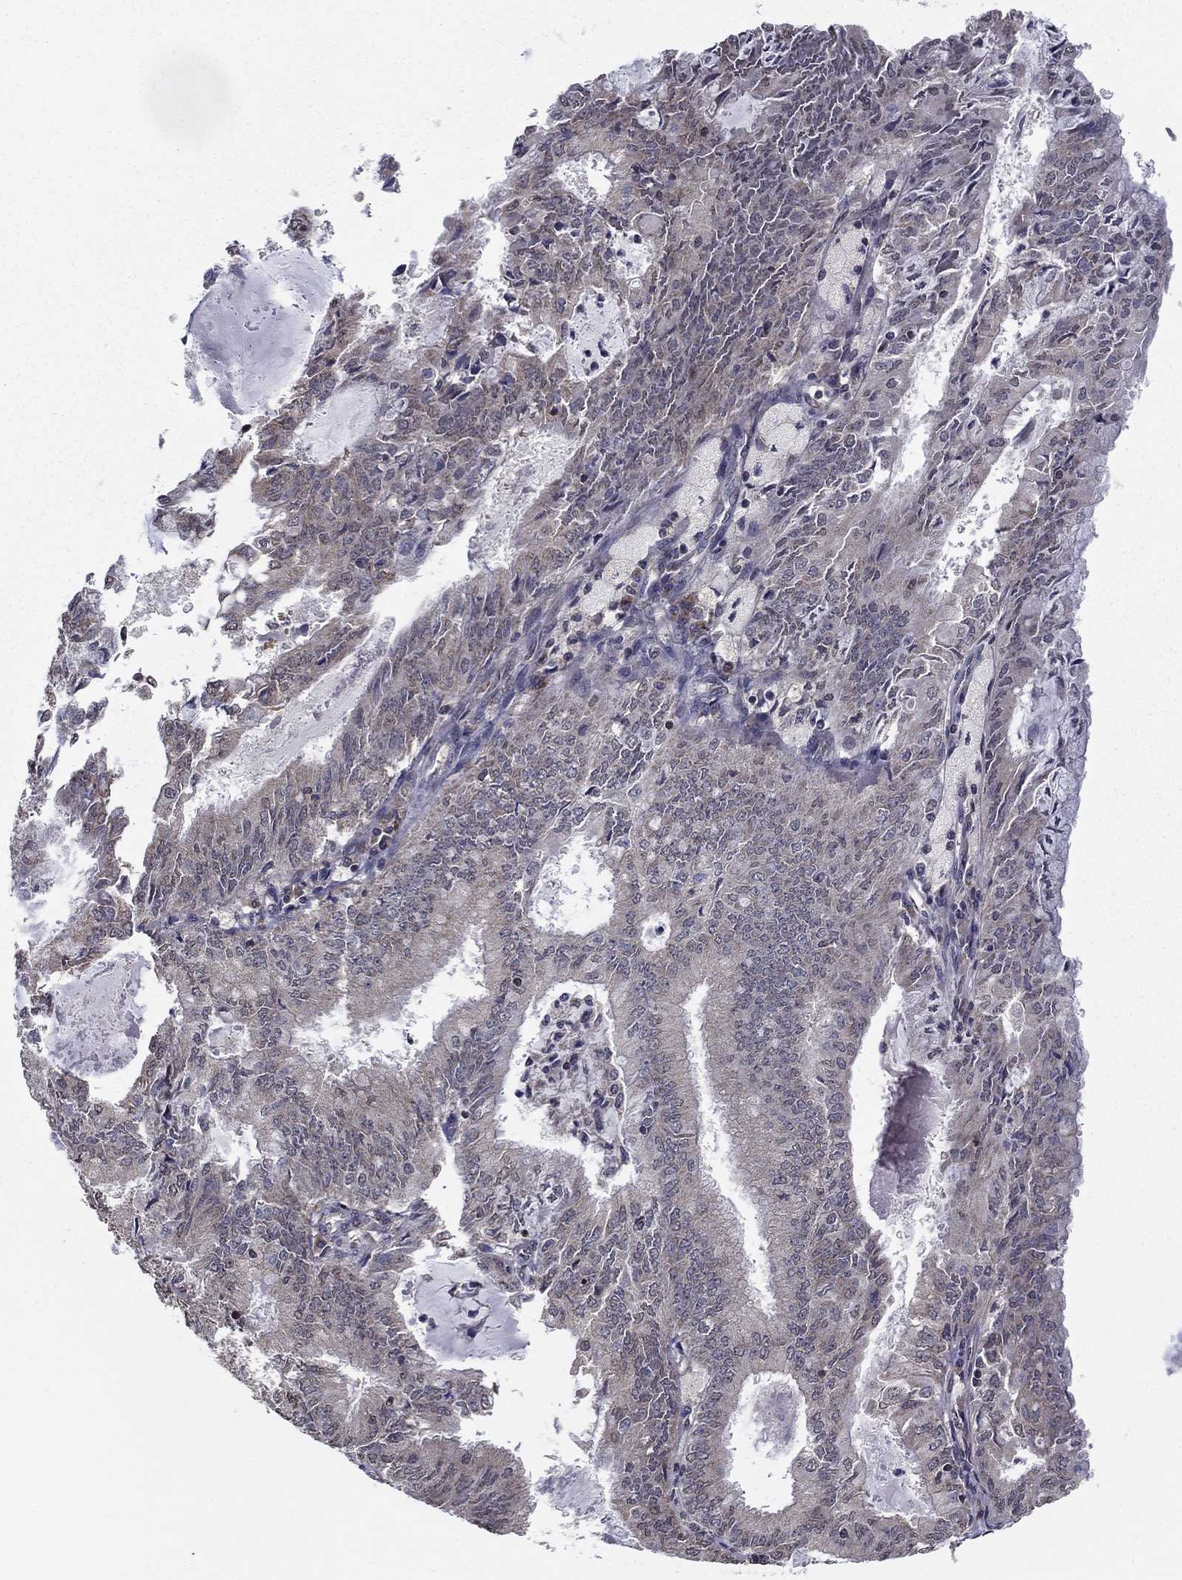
{"staining": {"intensity": "negative", "quantity": "none", "location": "none"}, "tissue": "endometrial cancer", "cell_type": "Tumor cells", "image_type": "cancer", "snomed": [{"axis": "morphology", "description": "Adenocarcinoma, NOS"}, {"axis": "topography", "description": "Endometrium"}], "caption": "The photomicrograph exhibits no staining of tumor cells in endometrial cancer.", "gene": "SLC2A13", "patient": {"sex": "female", "age": 57}}